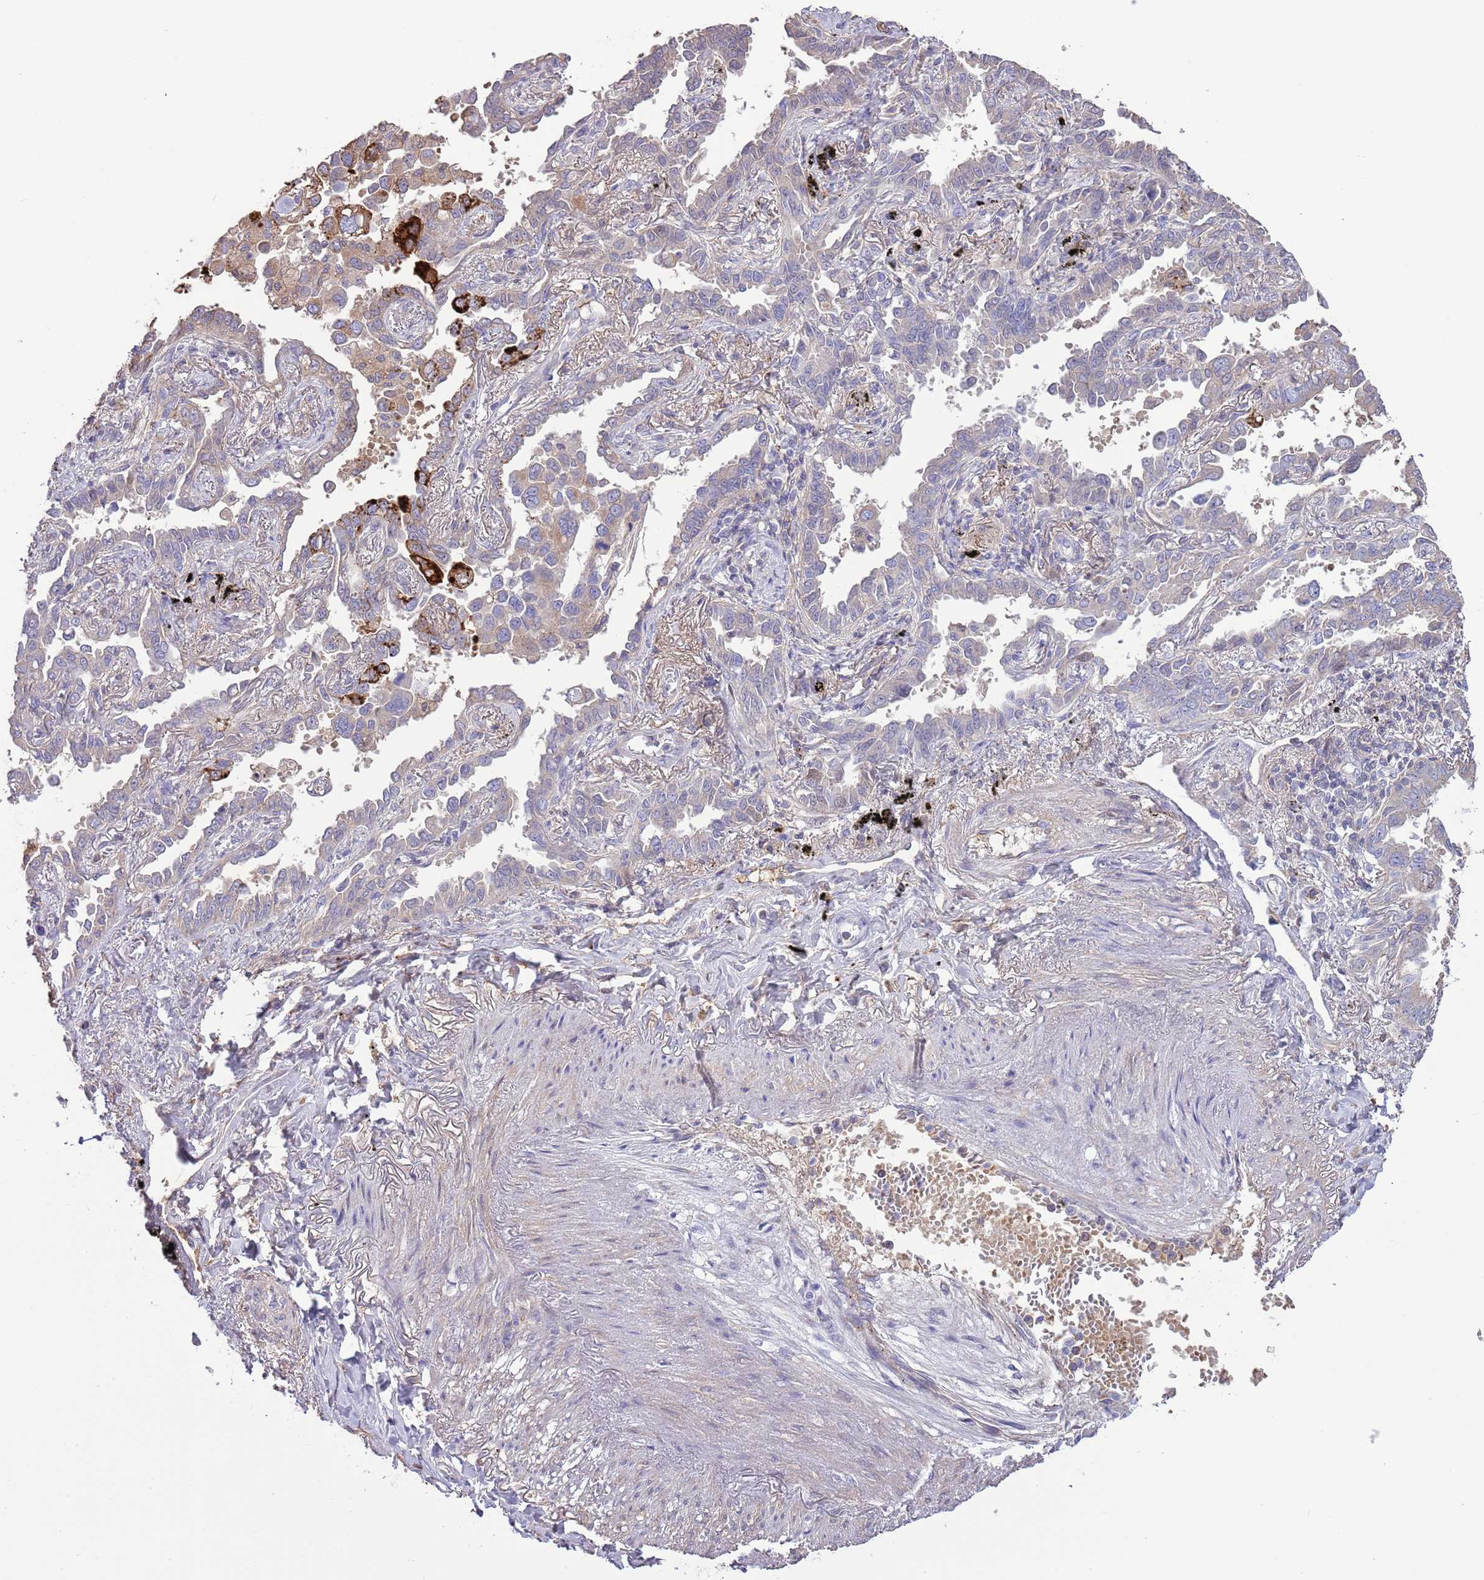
{"staining": {"intensity": "negative", "quantity": "none", "location": "none"}, "tissue": "lung cancer", "cell_type": "Tumor cells", "image_type": "cancer", "snomed": [{"axis": "morphology", "description": "Adenocarcinoma, NOS"}, {"axis": "topography", "description": "Lung"}], "caption": "Adenocarcinoma (lung) was stained to show a protein in brown. There is no significant staining in tumor cells.", "gene": "ABHD17C", "patient": {"sex": "male", "age": 67}}